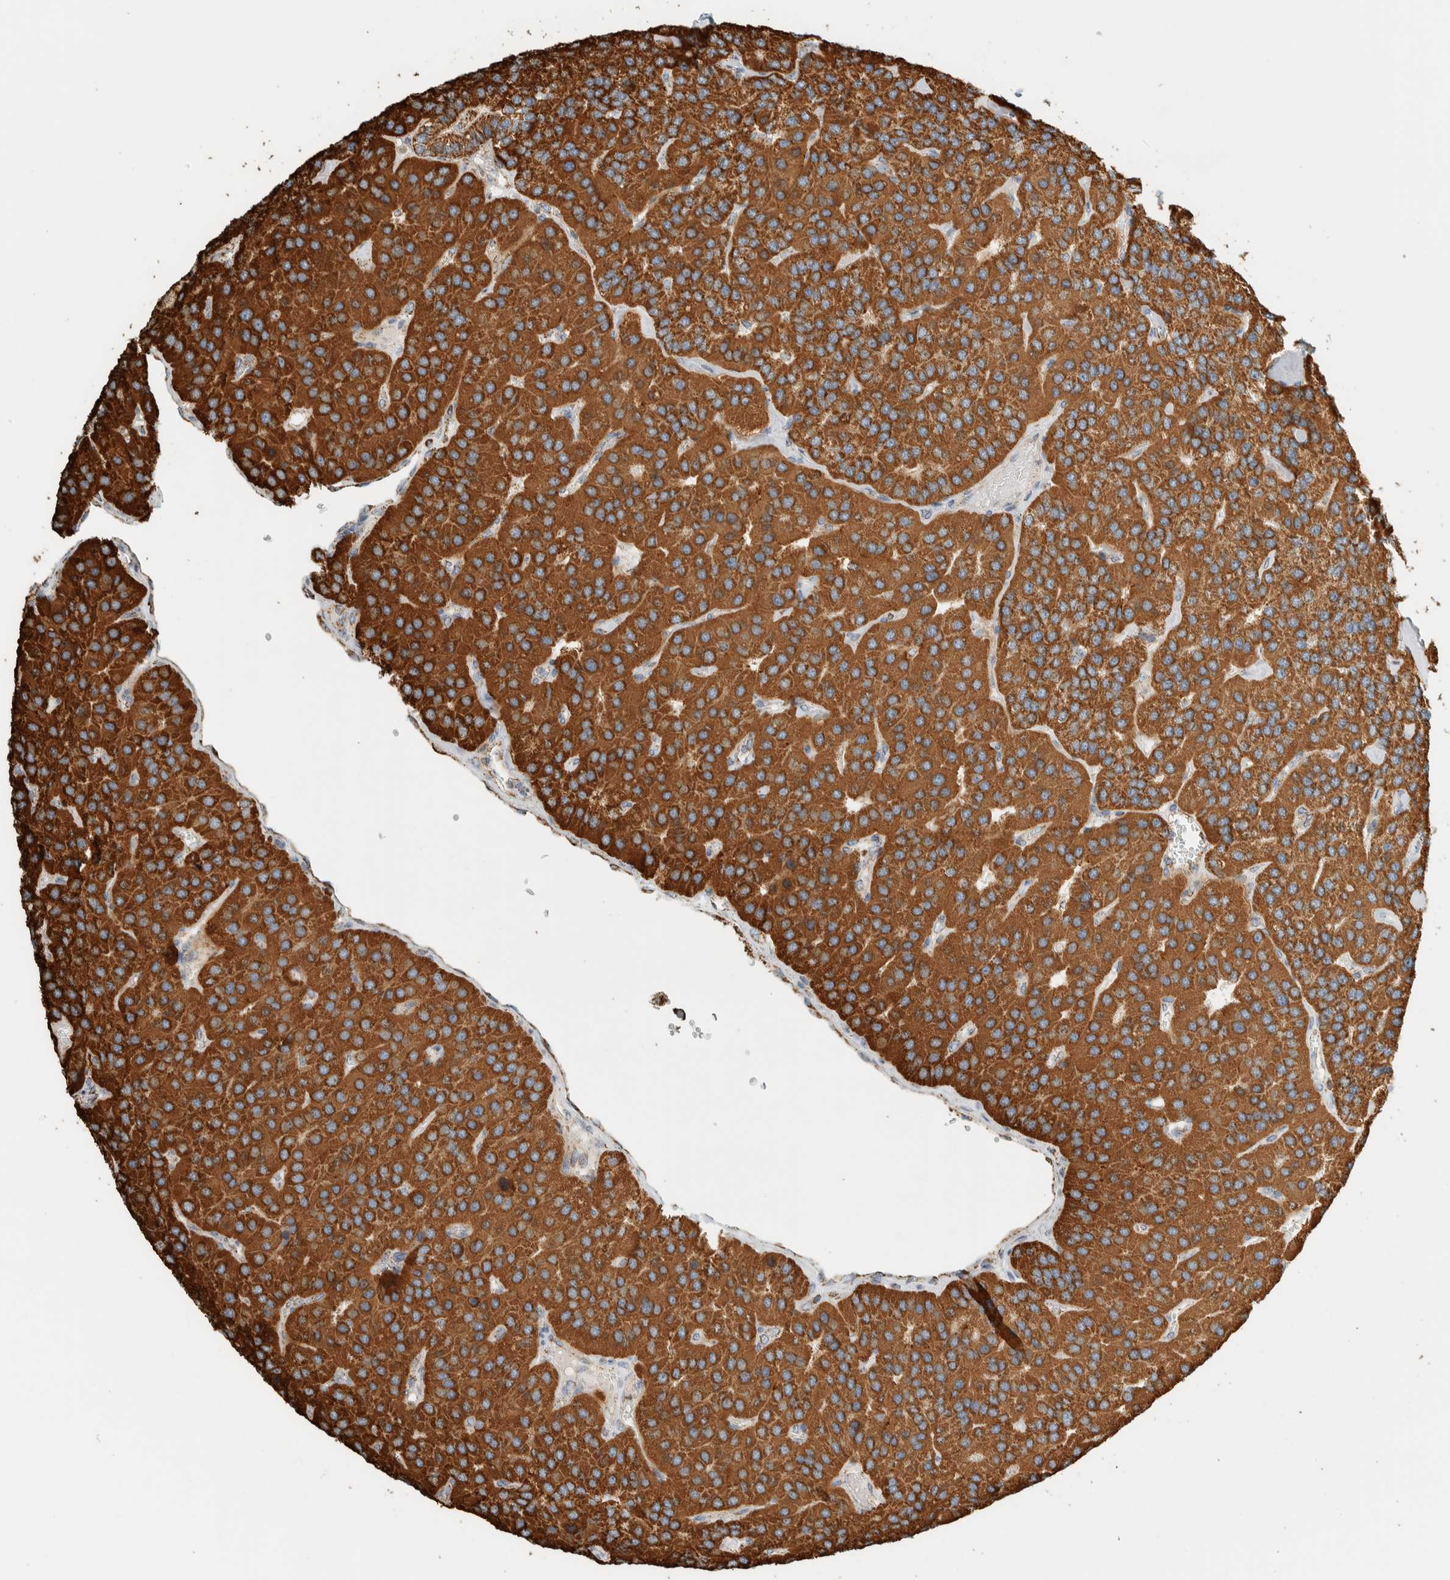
{"staining": {"intensity": "strong", "quantity": ">75%", "location": "cytoplasmic/membranous"}, "tissue": "parathyroid gland", "cell_type": "Glandular cells", "image_type": "normal", "snomed": [{"axis": "morphology", "description": "Normal tissue, NOS"}, {"axis": "morphology", "description": "Adenoma, NOS"}, {"axis": "topography", "description": "Parathyroid gland"}], "caption": "Immunohistochemical staining of unremarkable parathyroid gland reveals strong cytoplasmic/membranous protein positivity in approximately >75% of glandular cells. (DAB (3,3'-diaminobenzidine) = brown stain, brightfield microscopy at high magnification).", "gene": "ZNF454", "patient": {"sex": "female", "age": 86}}